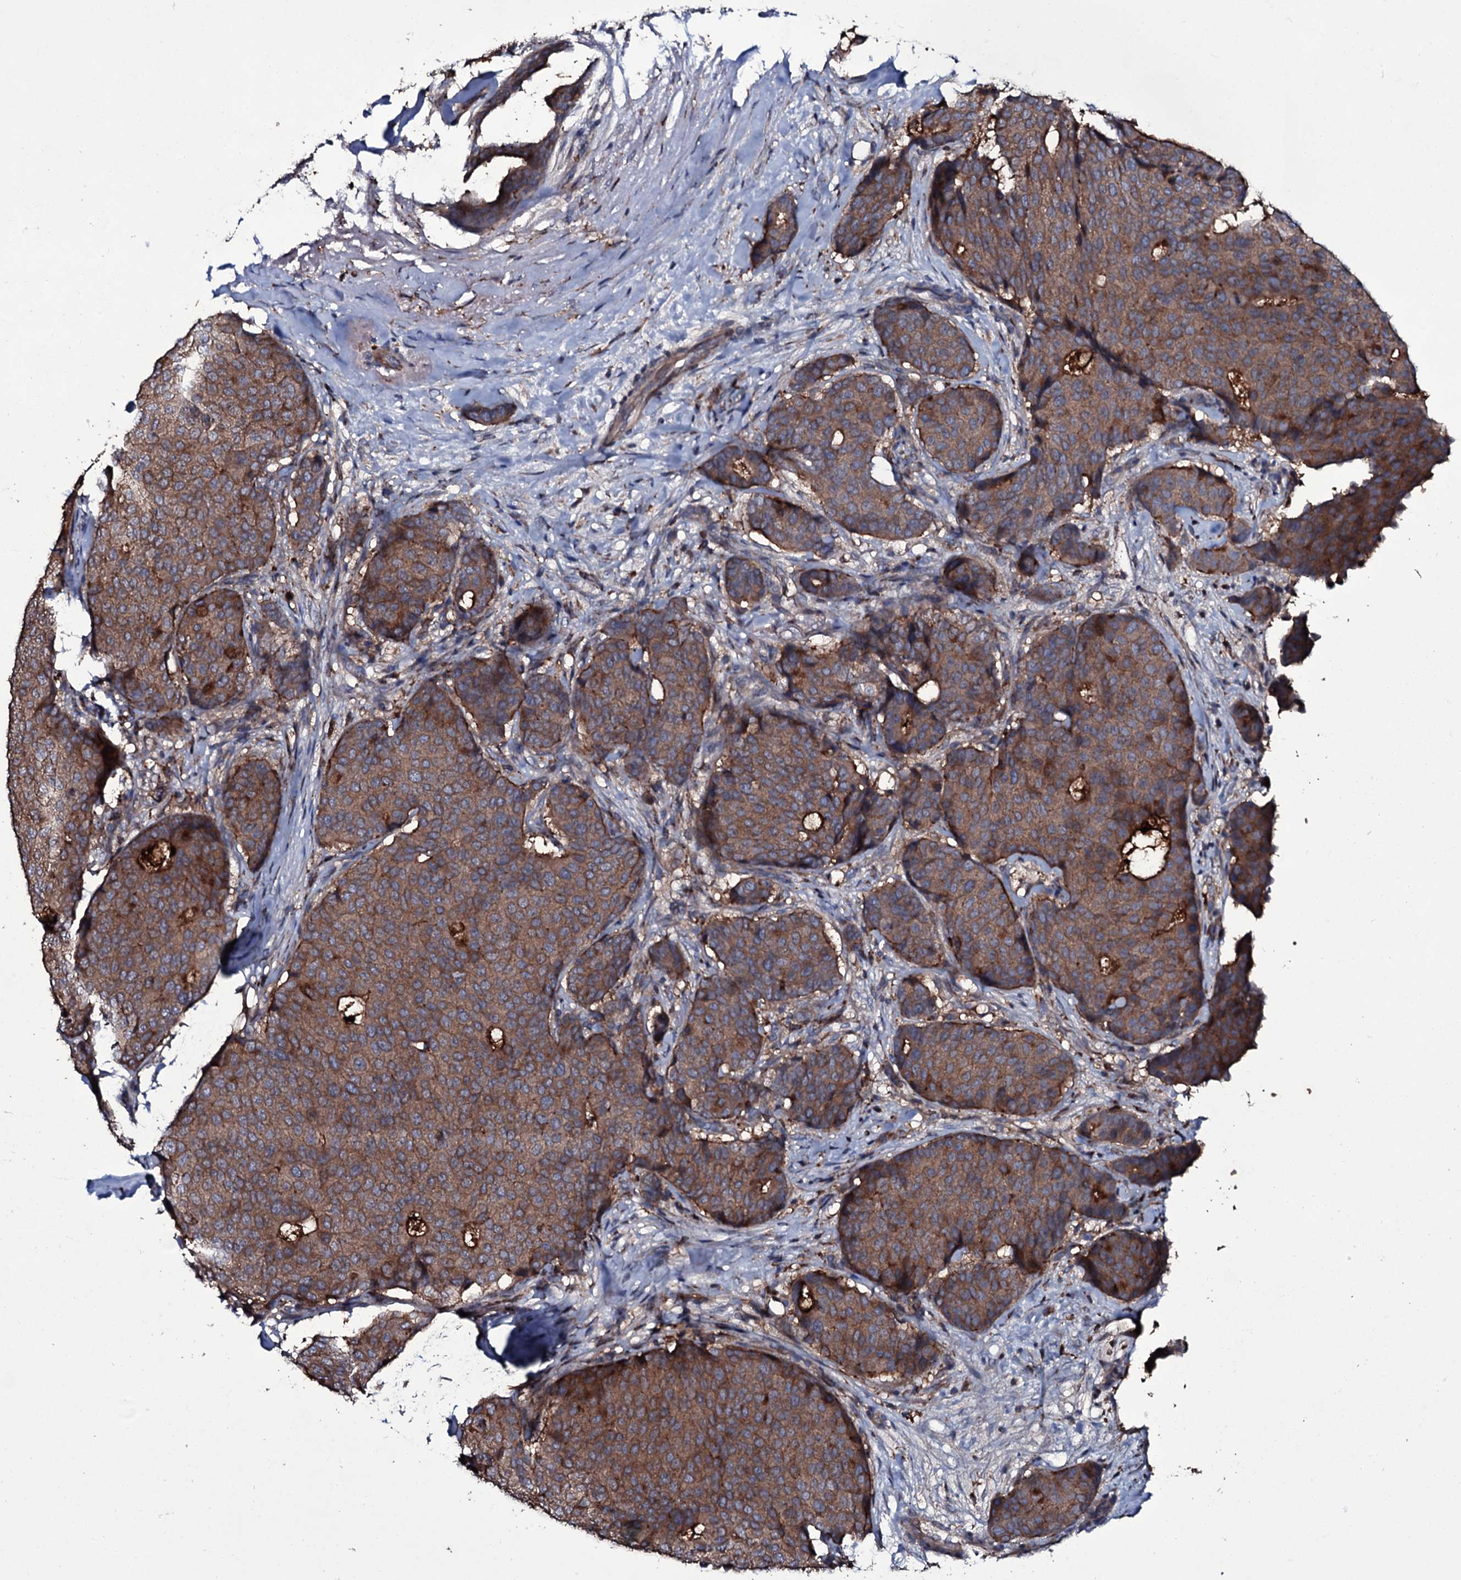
{"staining": {"intensity": "strong", "quantity": ">75%", "location": "cytoplasmic/membranous"}, "tissue": "breast cancer", "cell_type": "Tumor cells", "image_type": "cancer", "snomed": [{"axis": "morphology", "description": "Duct carcinoma"}, {"axis": "topography", "description": "Breast"}], "caption": "This is an image of immunohistochemistry staining of infiltrating ductal carcinoma (breast), which shows strong positivity in the cytoplasmic/membranous of tumor cells.", "gene": "ZSWIM8", "patient": {"sex": "female", "age": 75}}